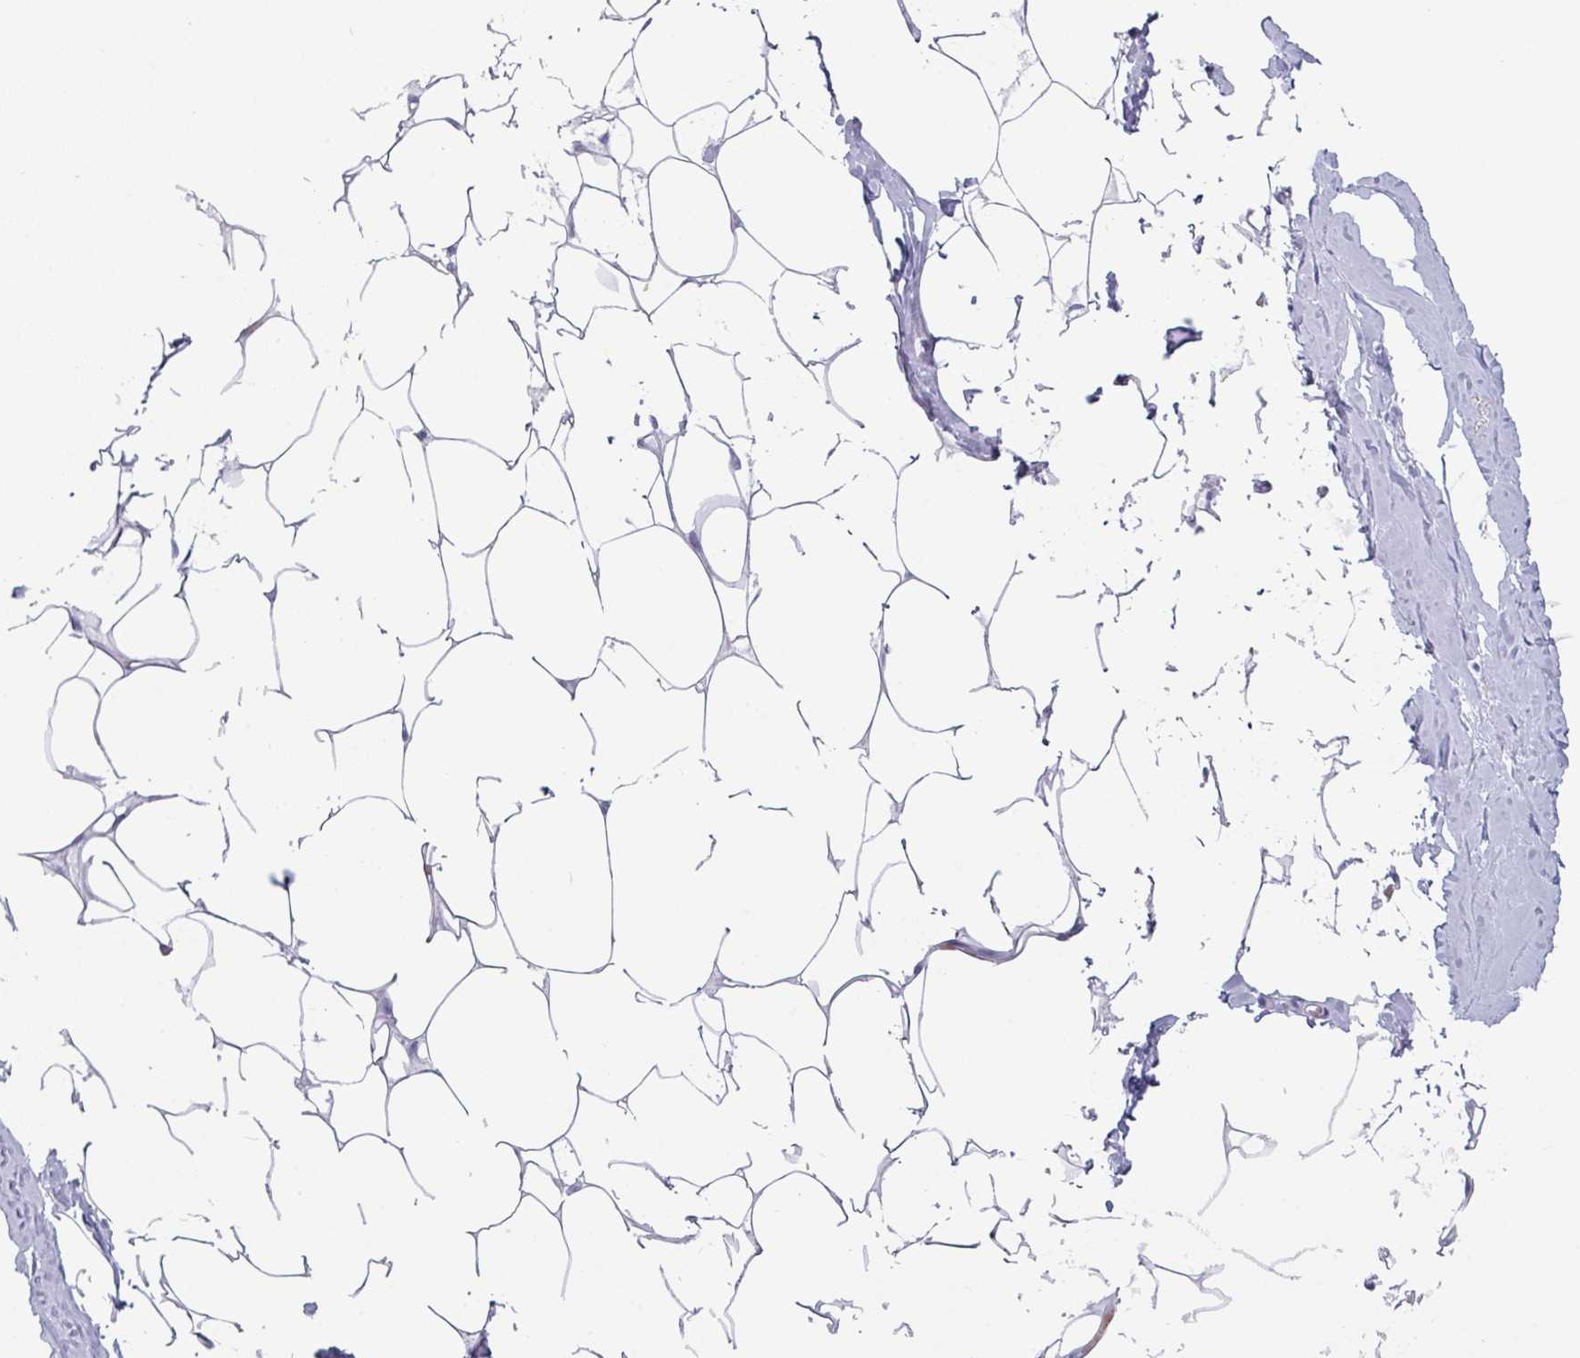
{"staining": {"intensity": "negative", "quantity": "none", "location": "none"}, "tissue": "breast", "cell_type": "Adipocytes", "image_type": "normal", "snomed": [{"axis": "morphology", "description": "Normal tissue, NOS"}, {"axis": "topography", "description": "Breast"}], "caption": "DAB (3,3'-diaminobenzidine) immunohistochemical staining of normal breast reveals no significant staining in adipocytes. Nuclei are stained in blue.", "gene": "CRYBB2", "patient": {"sex": "female", "age": 27}}